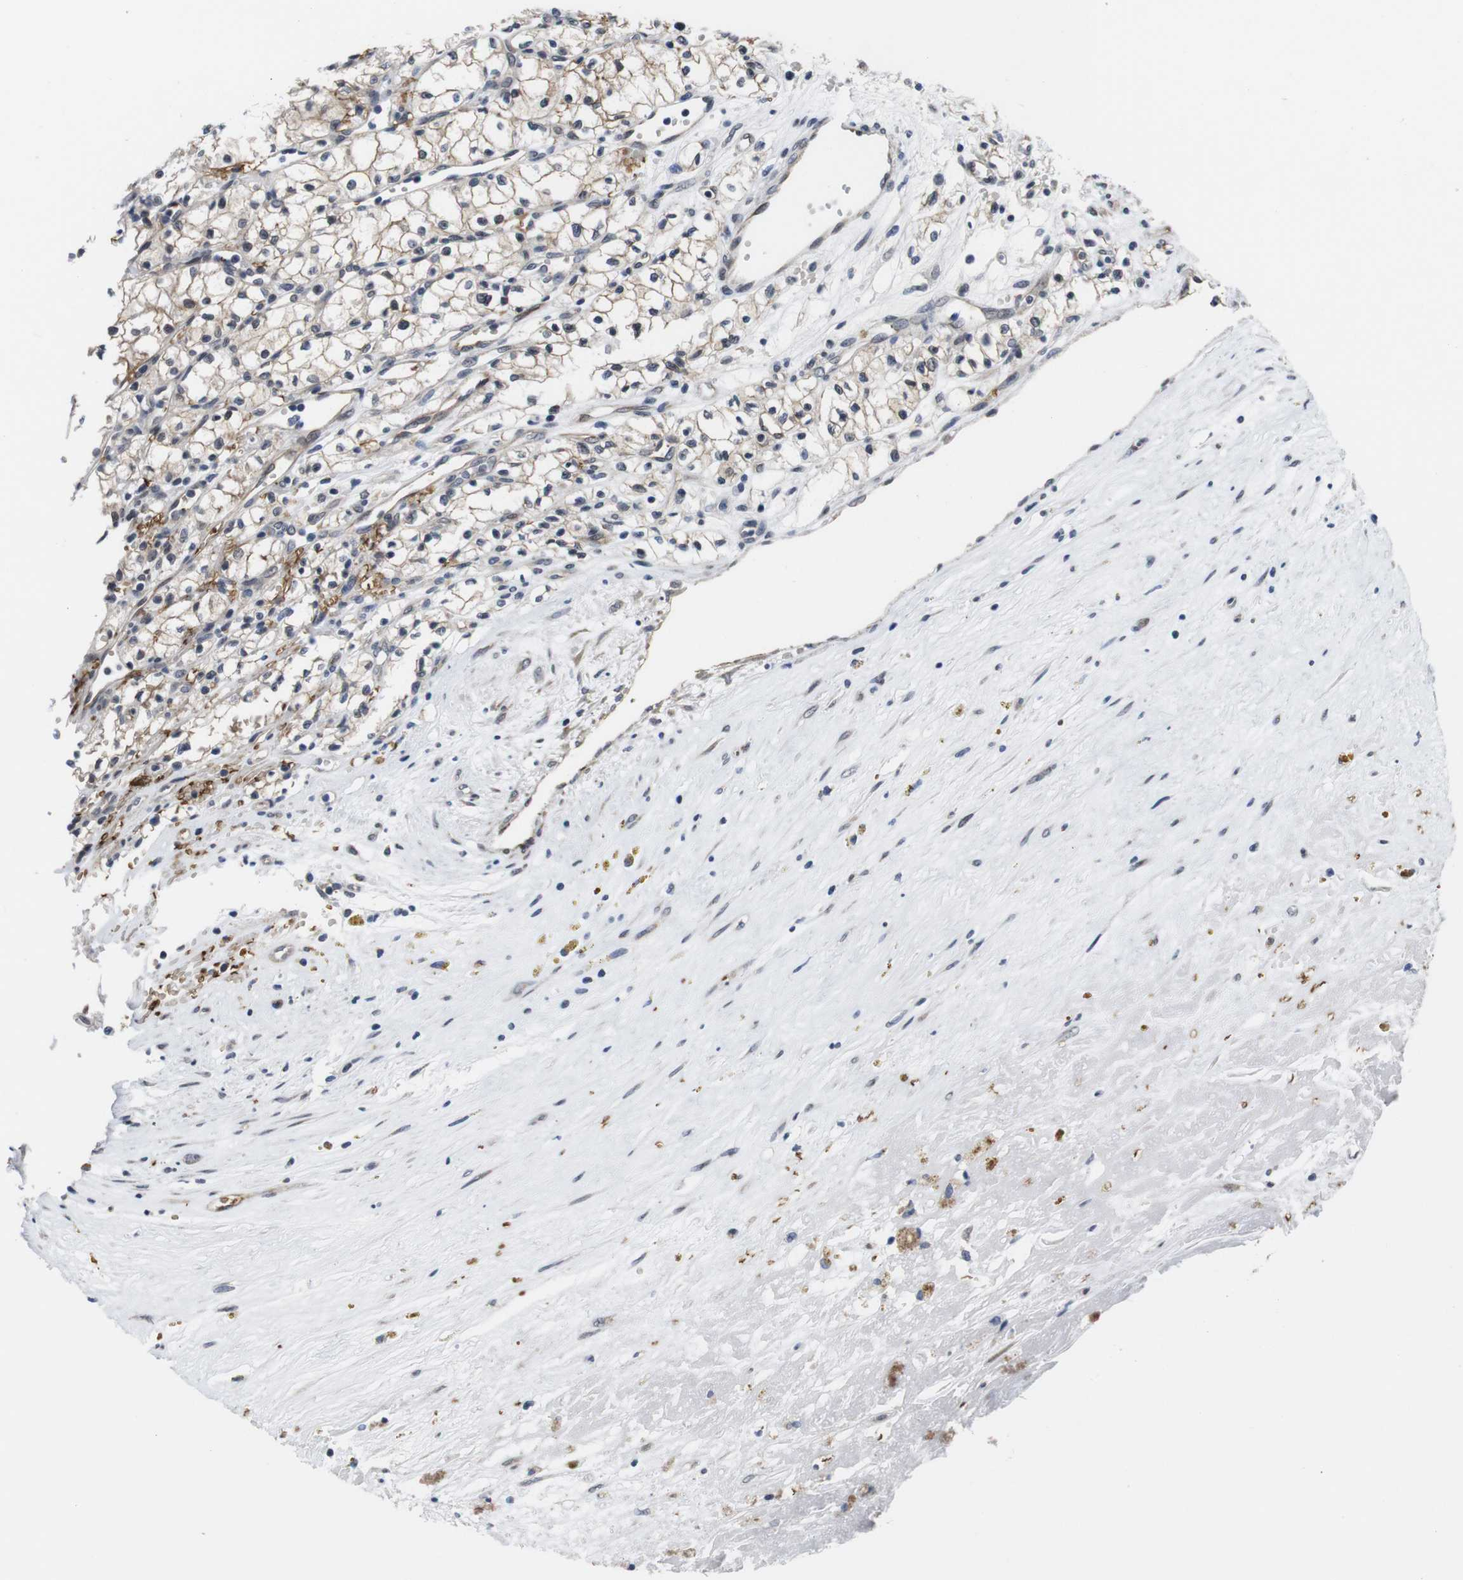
{"staining": {"intensity": "weak", "quantity": ">75%", "location": "cytoplasmic/membranous"}, "tissue": "renal cancer", "cell_type": "Tumor cells", "image_type": "cancer", "snomed": [{"axis": "morphology", "description": "Normal tissue, NOS"}, {"axis": "morphology", "description": "Adenocarcinoma, NOS"}, {"axis": "topography", "description": "Kidney"}], "caption": "Human renal cancer (adenocarcinoma) stained with a brown dye demonstrates weak cytoplasmic/membranous positive positivity in about >75% of tumor cells.", "gene": "SOCS3", "patient": {"sex": "male", "age": 59}}